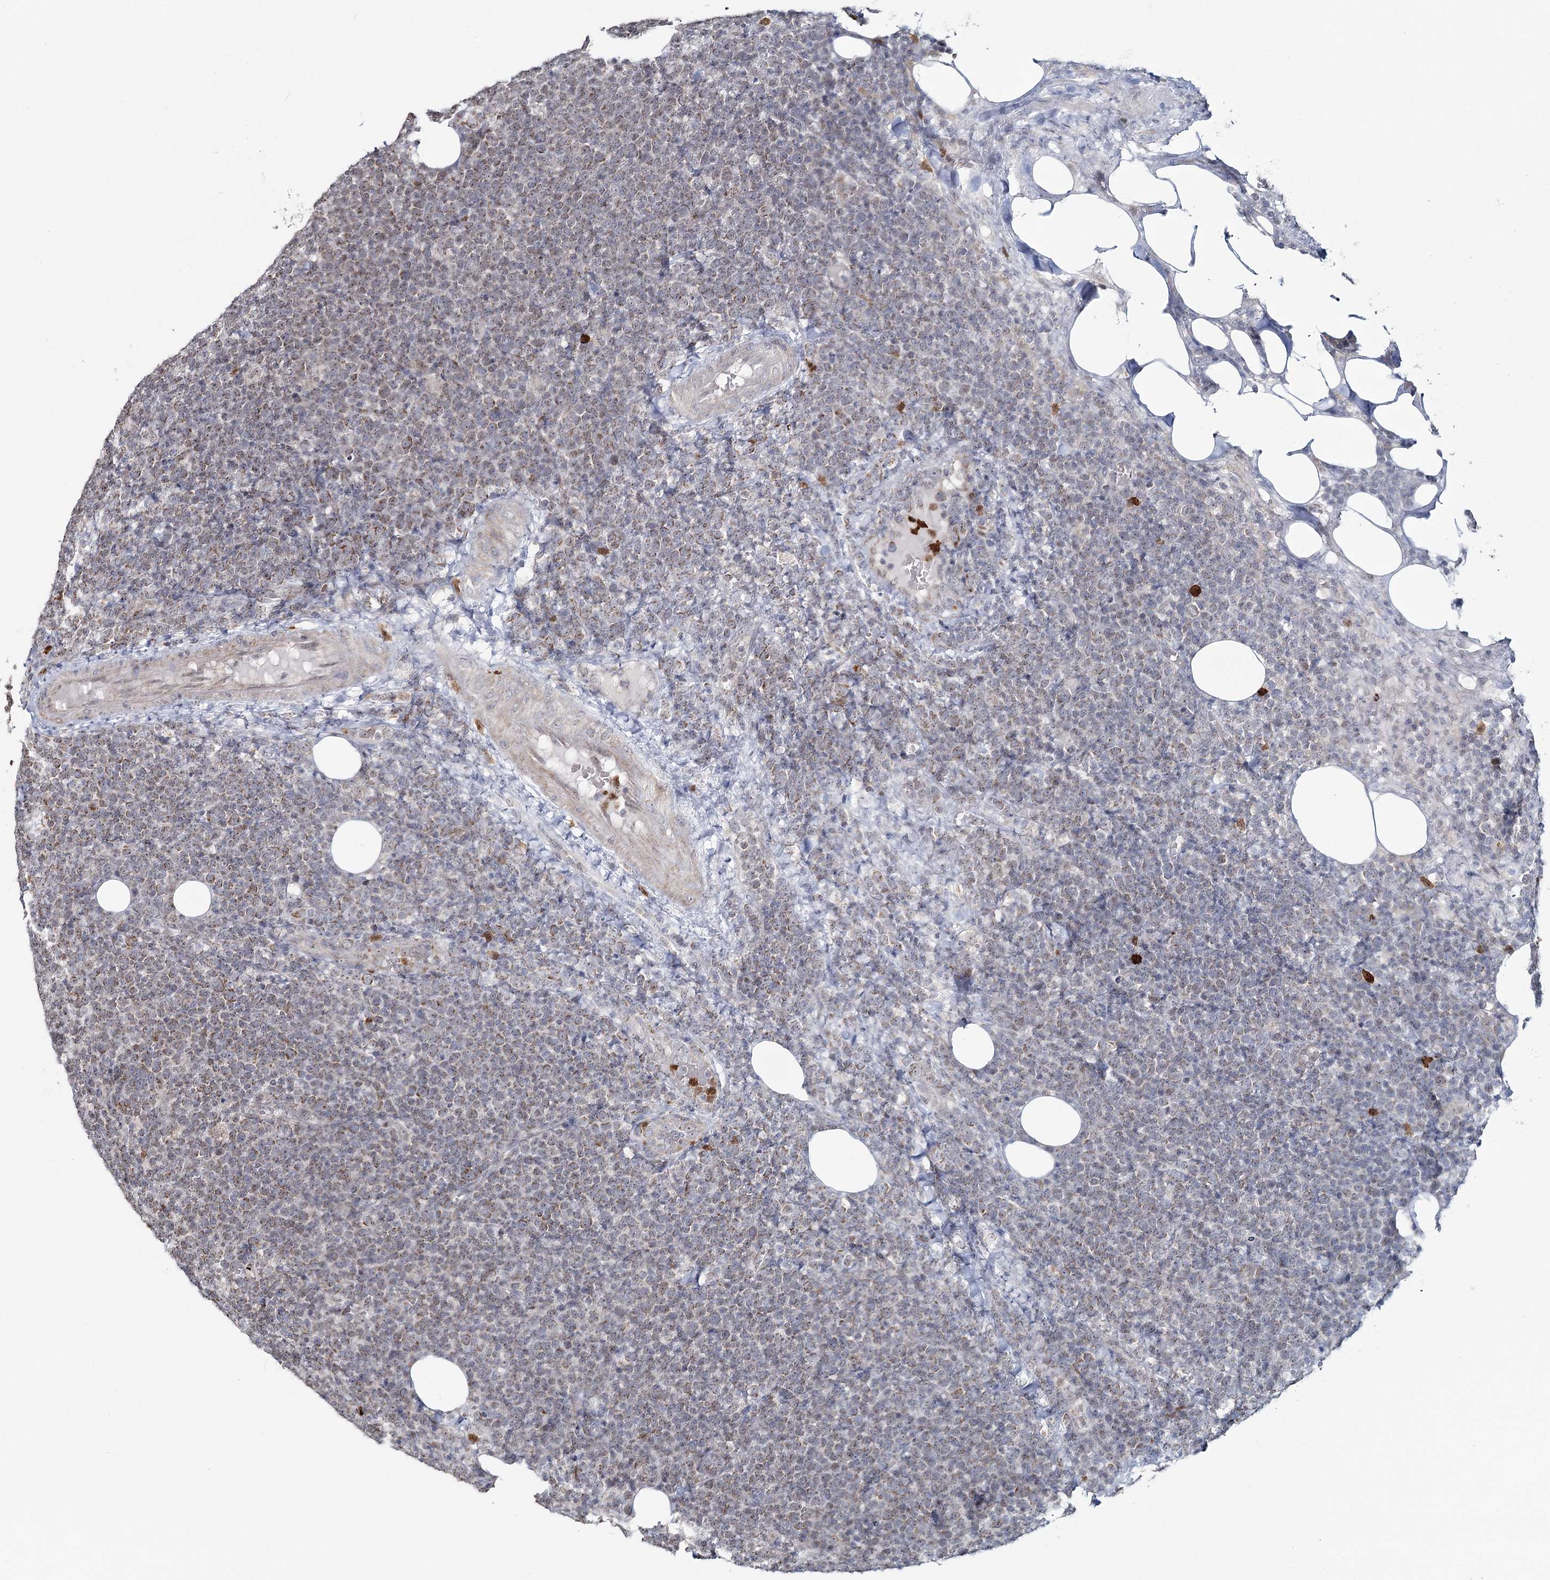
{"staining": {"intensity": "weak", "quantity": "25%-75%", "location": "cytoplasmic/membranous"}, "tissue": "lymphoma", "cell_type": "Tumor cells", "image_type": "cancer", "snomed": [{"axis": "morphology", "description": "Malignant lymphoma, non-Hodgkin's type, High grade"}, {"axis": "topography", "description": "Lymph node"}], "caption": "Human malignant lymphoma, non-Hodgkin's type (high-grade) stained with a protein marker demonstrates weak staining in tumor cells.", "gene": "ATAD1", "patient": {"sex": "male", "age": 61}}